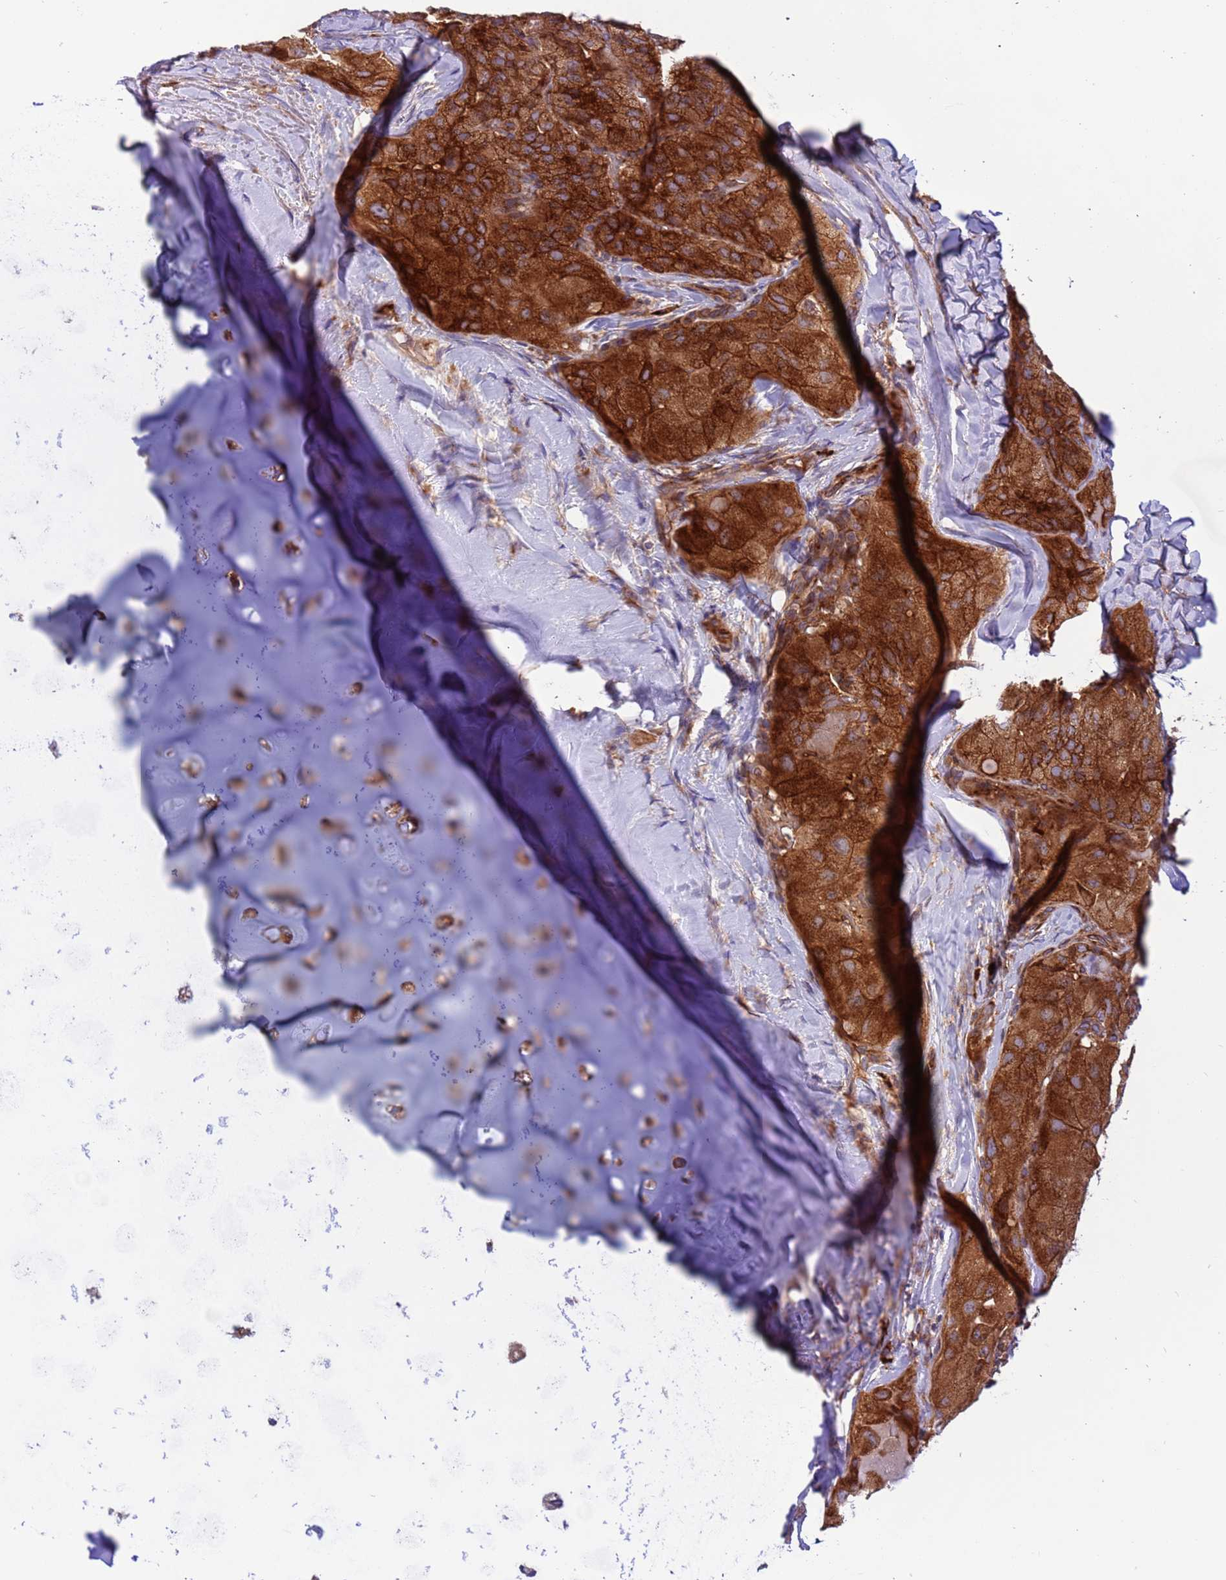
{"staining": {"intensity": "strong", "quantity": ">75%", "location": "cytoplasmic/membranous"}, "tissue": "thyroid cancer", "cell_type": "Tumor cells", "image_type": "cancer", "snomed": [{"axis": "morphology", "description": "Normal tissue, NOS"}, {"axis": "morphology", "description": "Papillary adenocarcinoma, NOS"}, {"axis": "topography", "description": "Thyroid gland"}], "caption": "There is high levels of strong cytoplasmic/membranous positivity in tumor cells of thyroid cancer (papillary adenocarcinoma), as demonstrated by immunohistochemical staining (brown color).", "gene": "ZC3HAV1", "patient": {"sex": "female", "age": 59}}